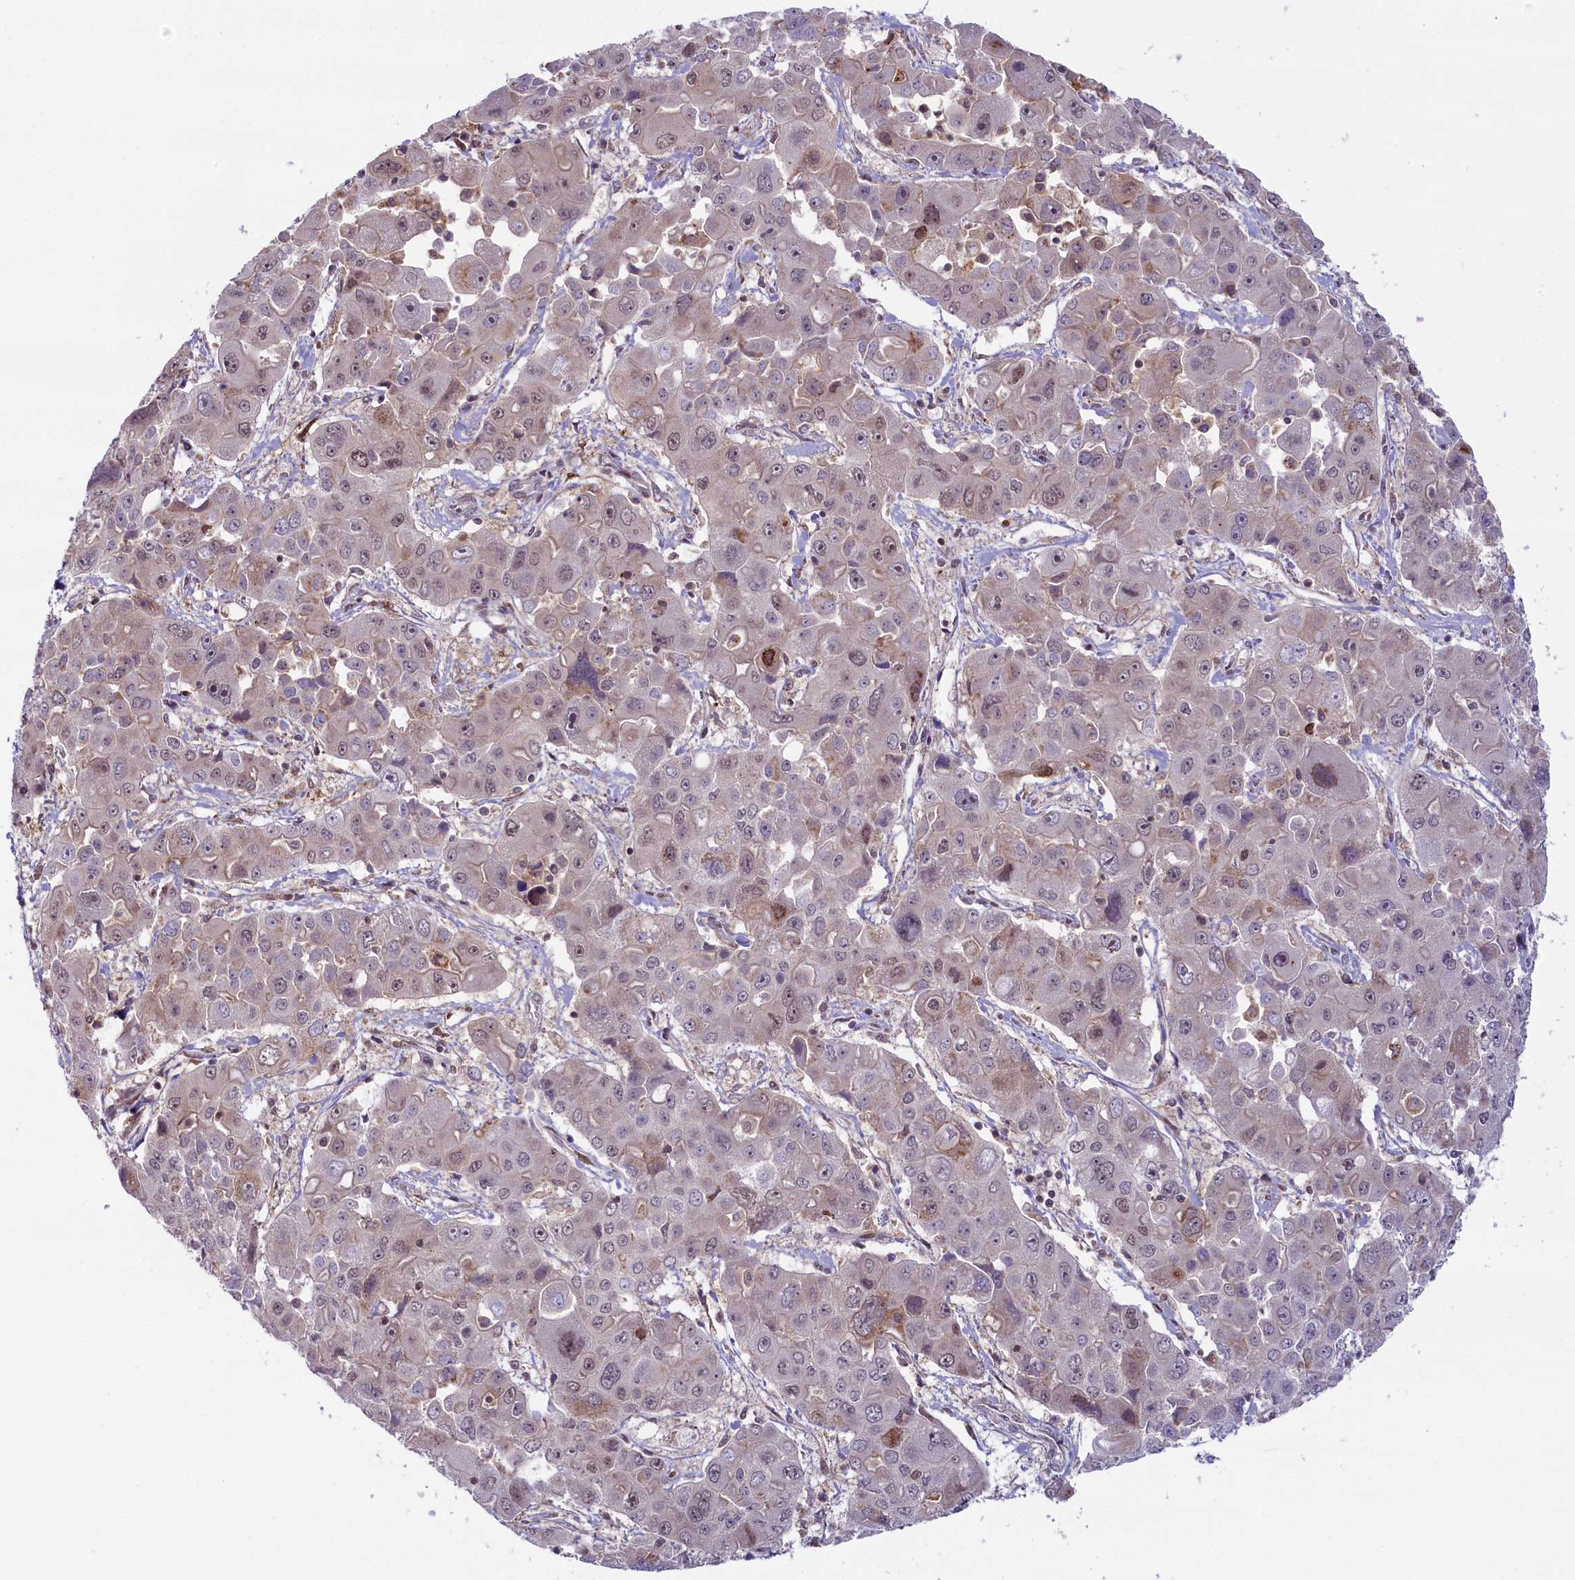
{"staining": {"intensity": "weak", "quantity": "<25%", "location": "cytoplasmic/membranous,nuclear"}, "tissue": "liver cancer", "cell_type": "Tumor cells", "image_type": "cancer", "snomed": [{"axis": "morphology", "description": "Cholangiocarcinoma"}, {"axis": "topography", "description": "Liver"}], "caption": "Cholangiocarcinoma (liver) stained for a protein using immunohistochemistry (IHC) reveals no expression tumor cells.", "gene": "FCHO1", "patient": {"sex": "male", "age": 67}}